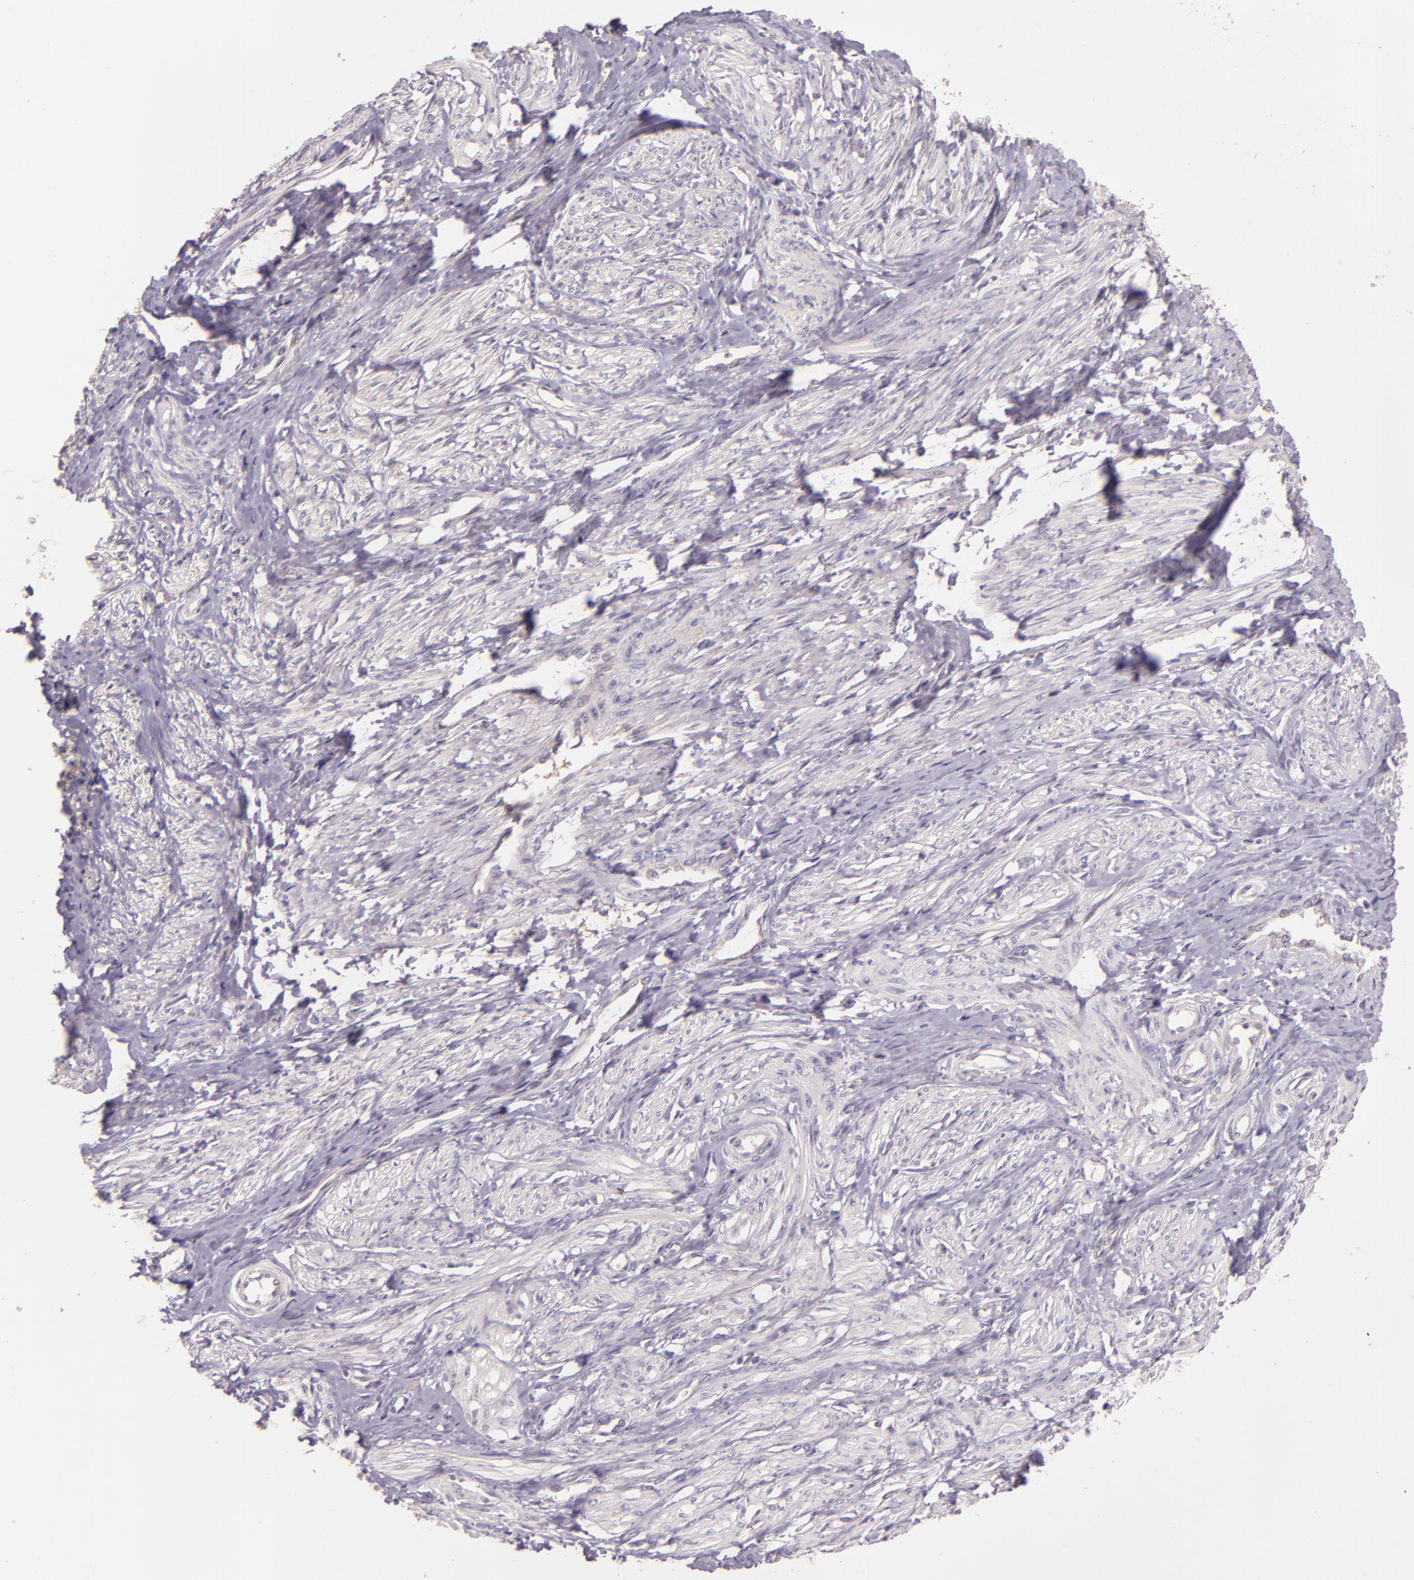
{"staining": {"intensity": "negative", "quantity": "none", "location": "none"}, "tissue": "smooth muscle", "cell_type": "Smooth muscle cells", "image_type": "normal", "snomed": [{"axis": "morphology", "description": "Normal tissue, NOS"}, {"axis": "topography", "description": "Smooth muscle"}, {"axis": "topography", "description": "Uterus"}], "caption": "A photomicrograph of smooth muscle stained for a protein displays no brown staining in smooth muscle cells.", "gene": "ARMH4", "patient": {"sex": "female", "age": 39}}